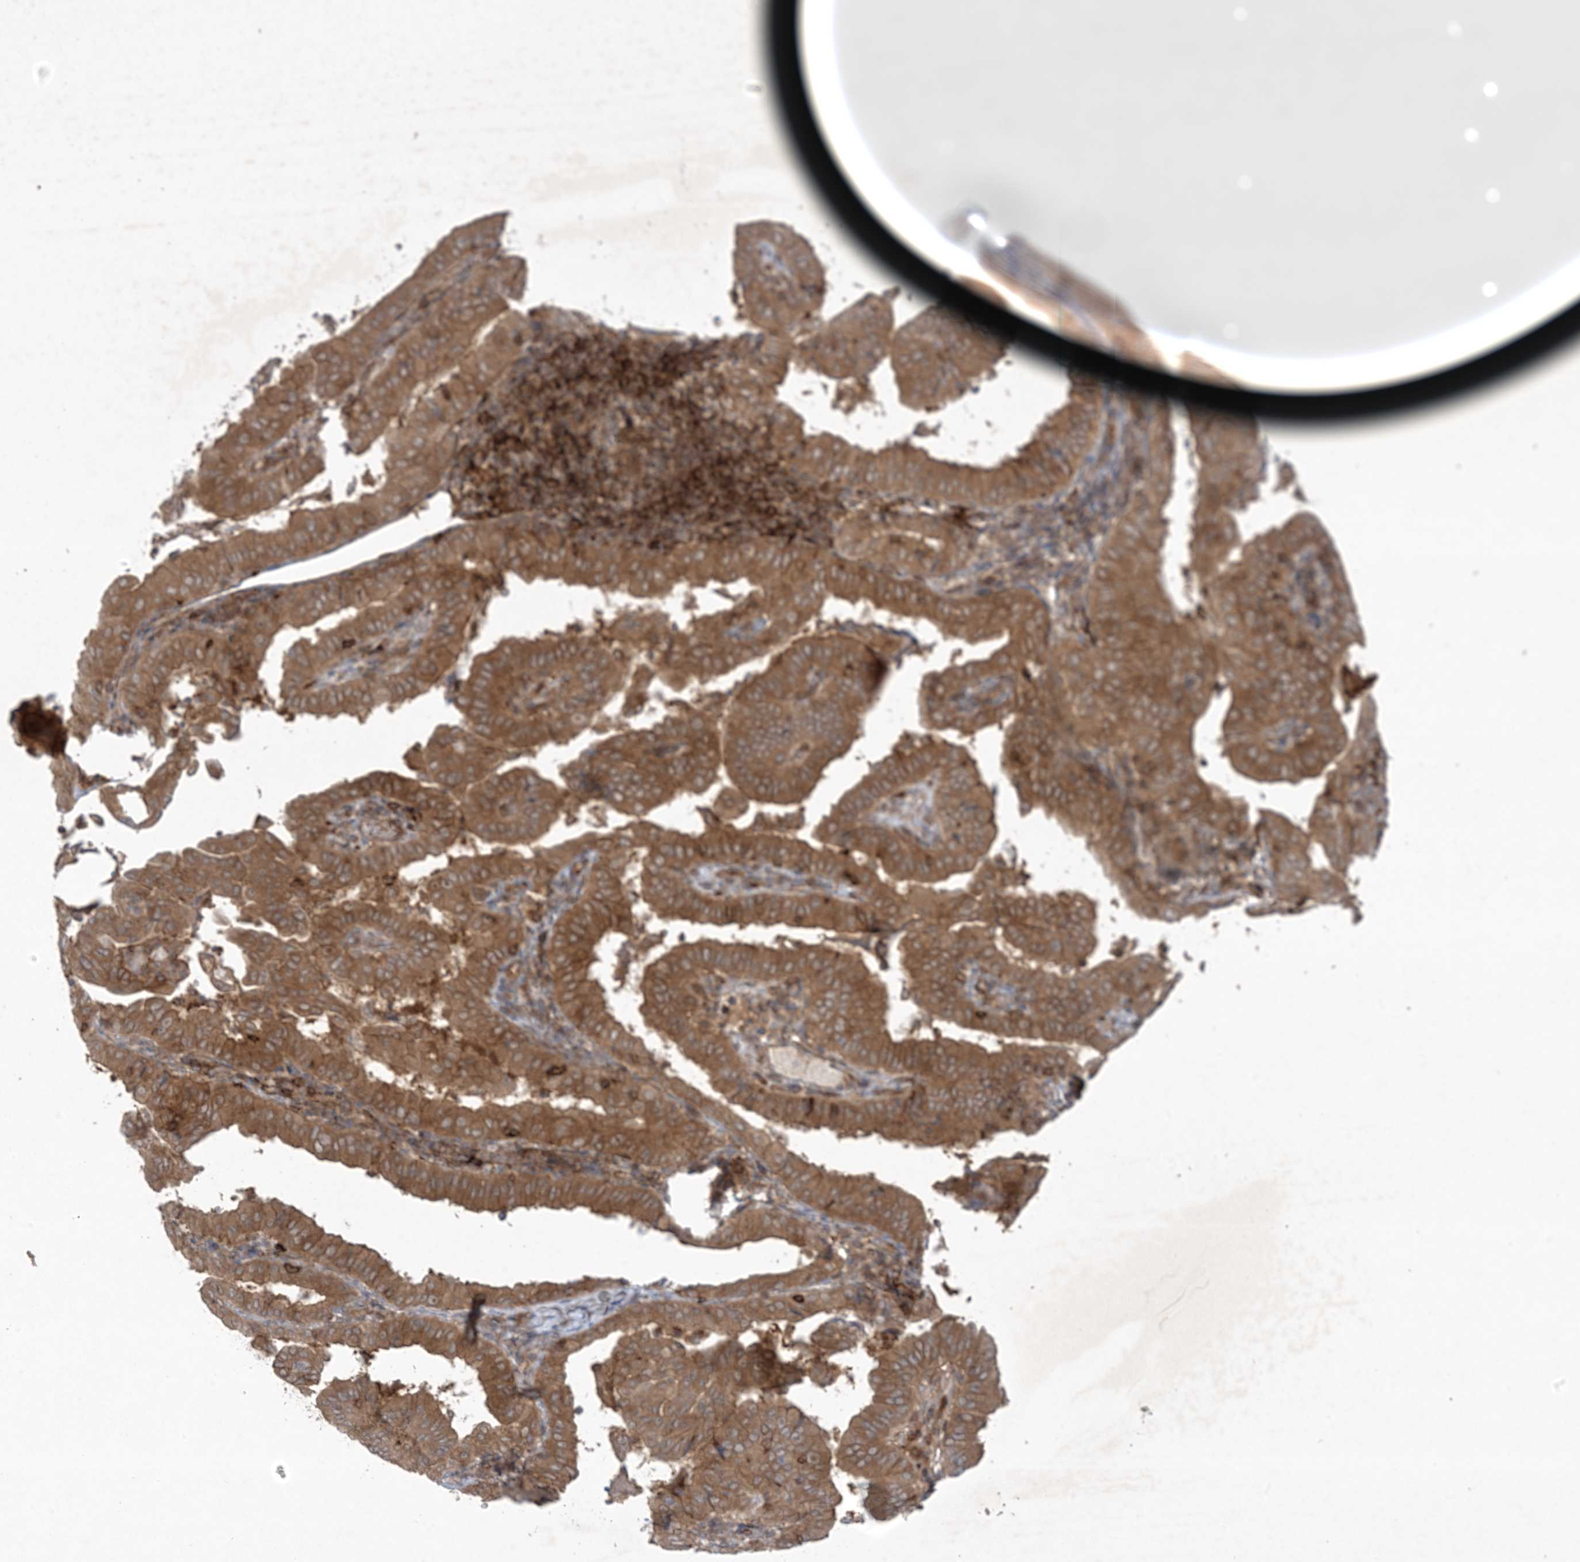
{"staining": {"intensity": "moderate", "quantity": ">75%", "location": "cytoplasmic/membranous"}, "tissue": "thyroid cancer", "cell_type": "Tumor cells", "image_type": "cancer", "snomed": [{"axis": "morphology", "description": "Papillary adenocarcinoma, NOS"}, {"axis": "topography", "description": "Thyroid gland"}], "caption": "High-magnification brightfield microscopy of thyroid cancer (papillary adenocarcinoma) stained with DAB (3,3'-diaminobenzidine) (brown) and counterstained with hematoxylin (blue). tumor cells exhibit moderate cytoplasmic/membranous expression is present in approximately>75% of cells. (DAB = brown stain, brightfield microscopy at high magnification).", "gene": "STAM2", "patient": {"sex": "male", "age": 33}}